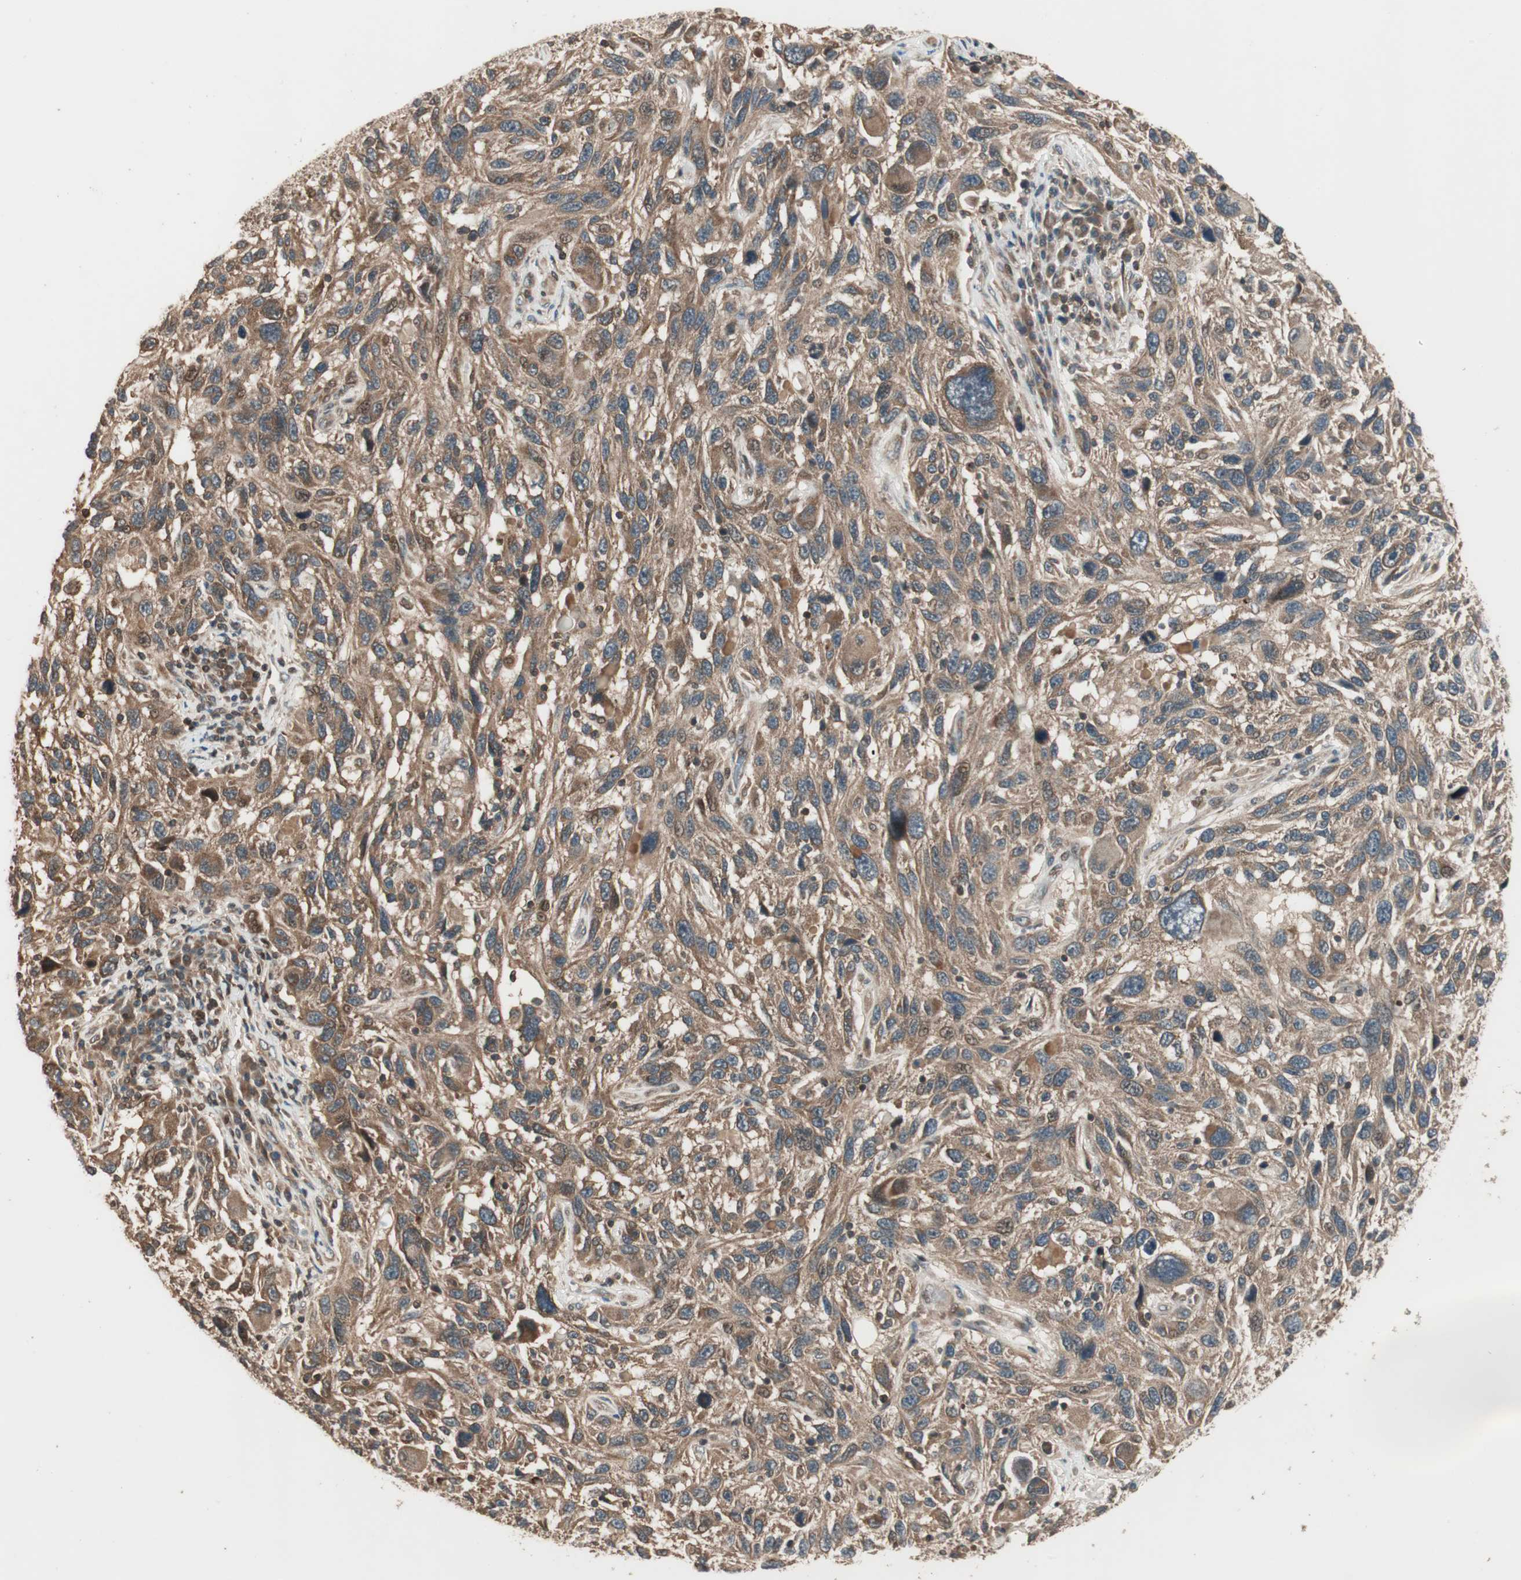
{"staining": {"intensity": "moderate", "quantity": ">75%", "location": "cytoplasmic/membranous"}, "tissue": "melanoma", "cell_type": "Tumor cells", "image_type": "cancer", "snomed": [{"axis": "morphology", "description": "Malignant melanoma, NOS"}, {"axis": "topography", "description": "Skin"}], "caption": "IHC of human melanoma displays medium levels of moderate cytoplasmic/membranous staining in approximately >75% of tumor cells. Immunohistochemistry (ihc) stains the protein in brown and the nuclei are stained blue.", "gene": "CNOT4", "patient": {"sex": "male", "age": 53}}